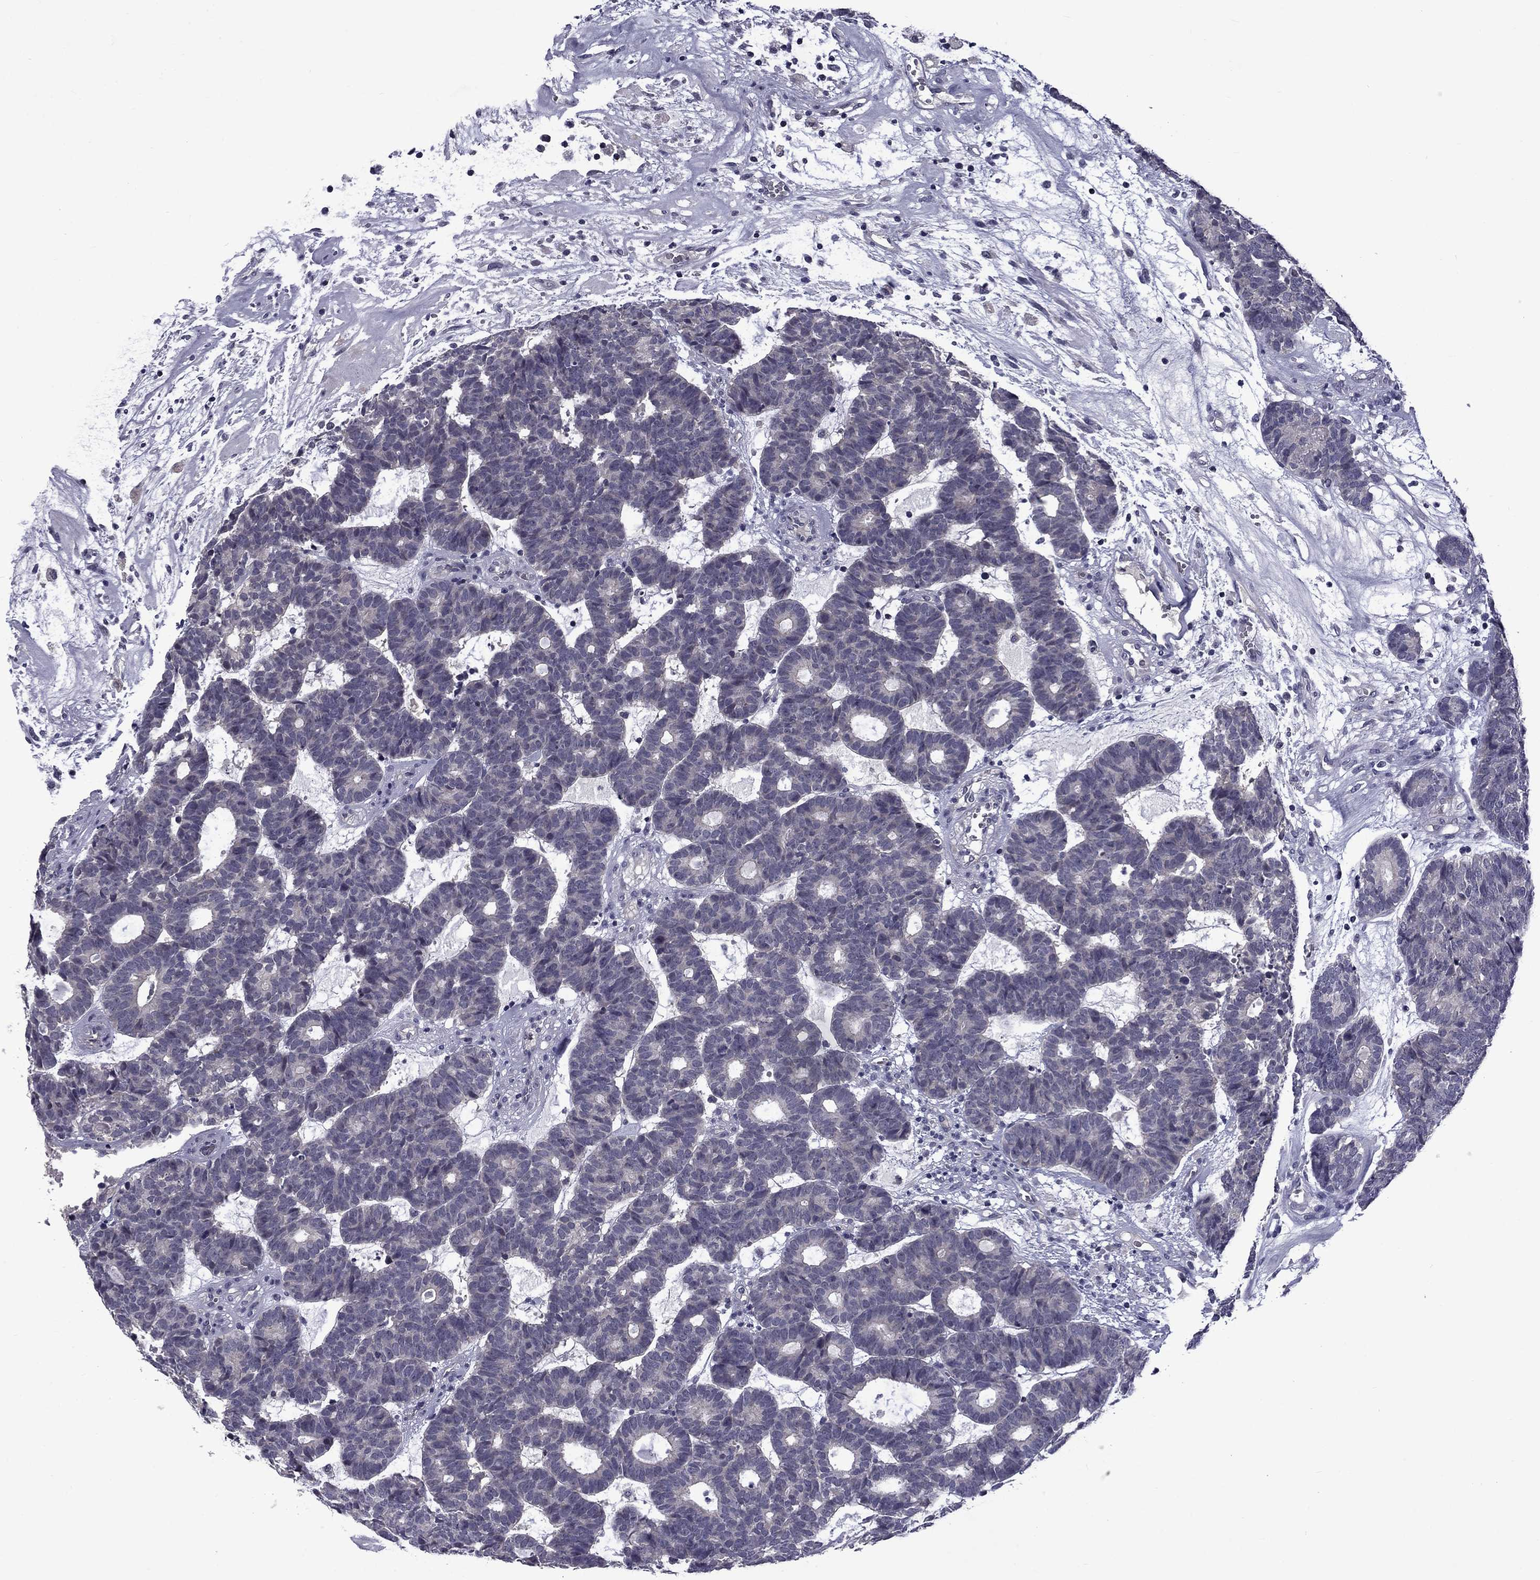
{"staining": {"intensity": "negative", "quantity": "none", "location": "none"}, "tissue": "head and neck cancer", "cell_type": "Tumor cells", "image_type": "cancer", "snomed": [{"axis": "morphology", "description": "Adenocarcinoma, NOS"}, {"axis": "topography", "description": "Head-Neck"}], "caption": "Immunohistochemical staining of human adenocarcinoma (head and neck) shows no significant expression in tumor cells.", "gene": "SNTA1", "patient": {"sex": "female", "age": 81}}